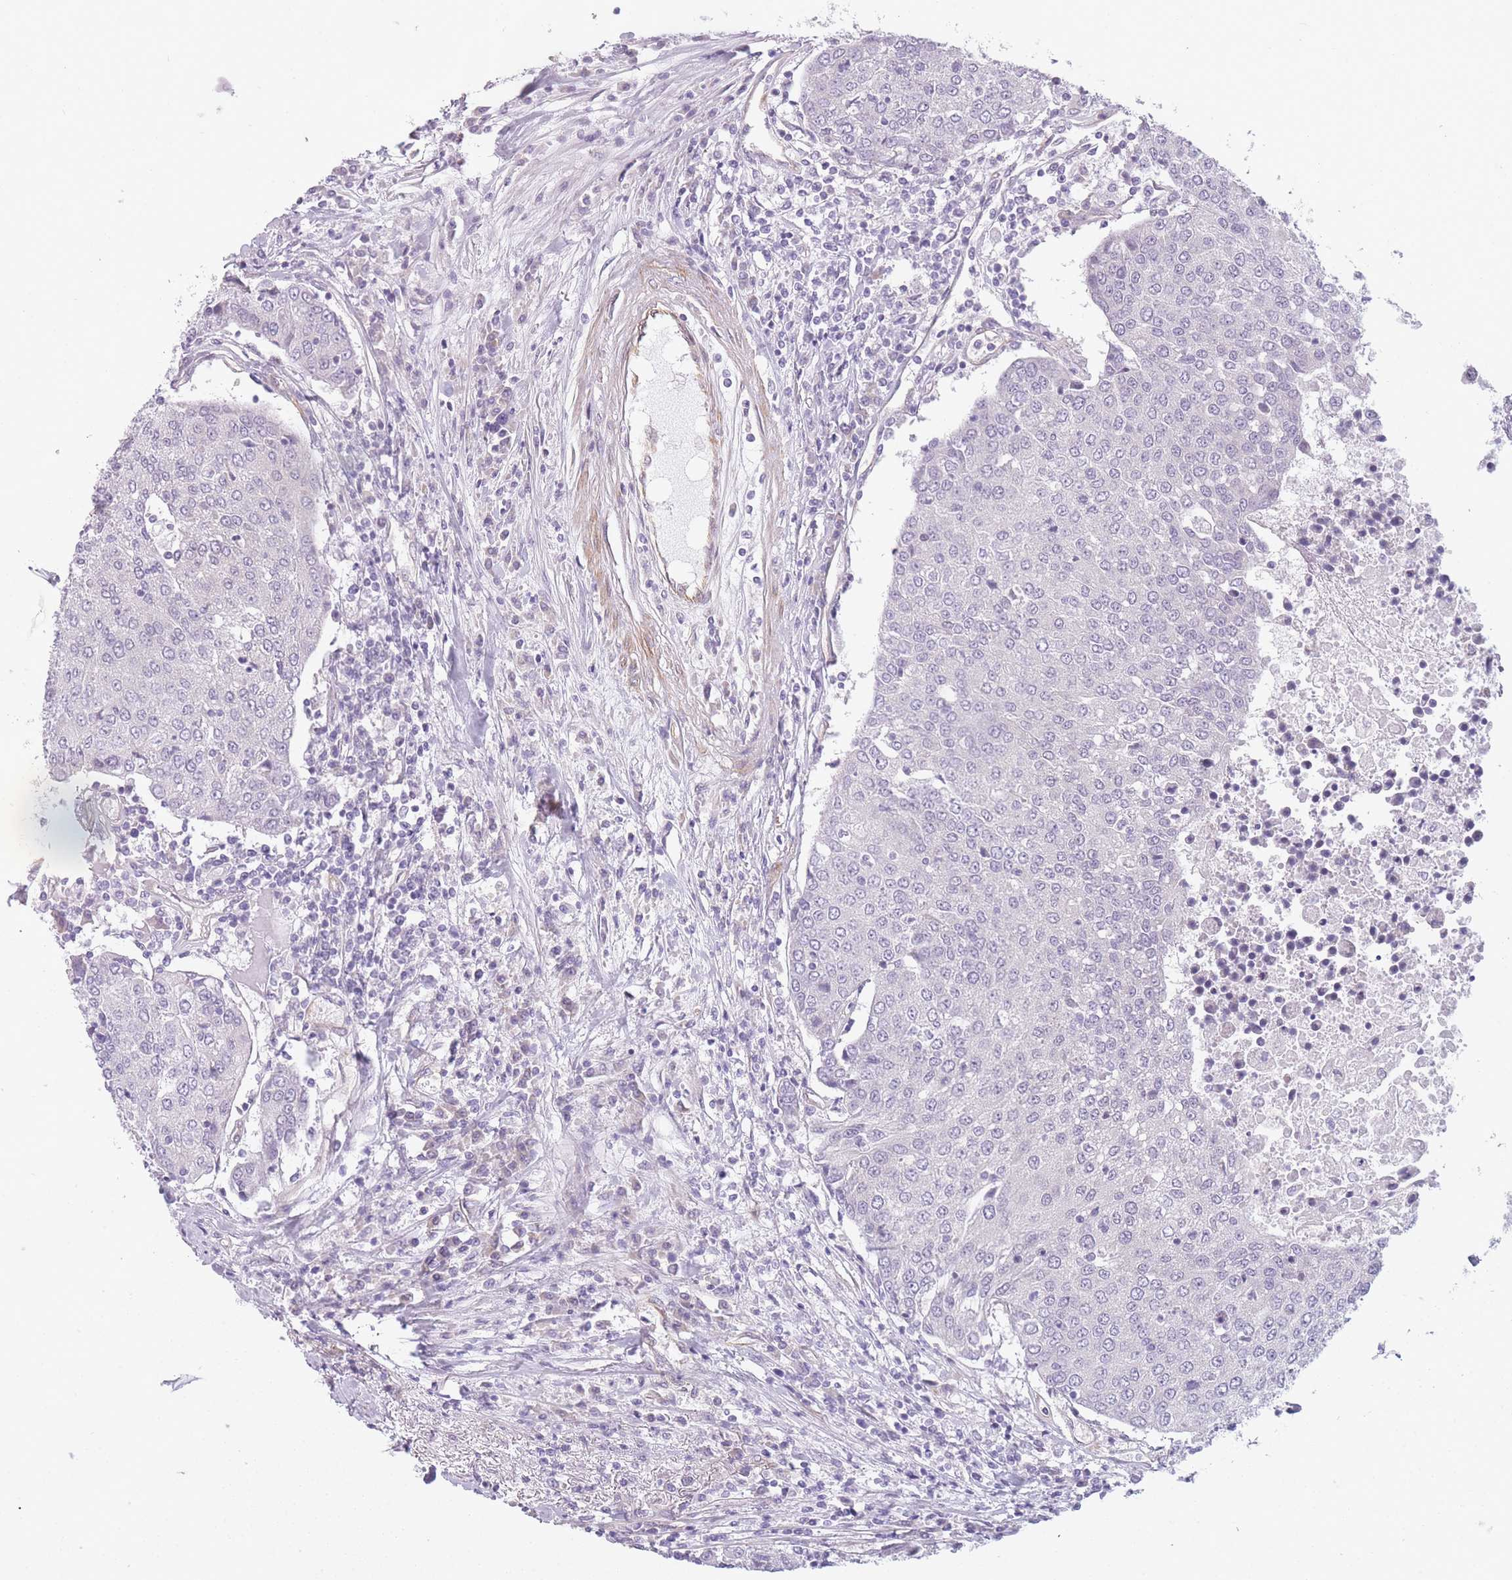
{"staining": {"intensity": "negative", "quantity": "none", "location": "none"}, "tissue": "urothelial cancer", "cell_type": "Tumor cells", "image_type": "cancer", "snomed": [{"axis": "morphology", "description": "Urothelial carcinoma, High grade"}, {"axis": "topography", "description": "Urinary bladder"}], "caption": "Immunohistochemistry photomicrograph of neoplastic tissue: high-grade urothelial carcinoma stained with DAB reveals no significant protein staining in tumor cells.", "gene": "OR6B3", "patient": {"sex": "female", "age": 85}}